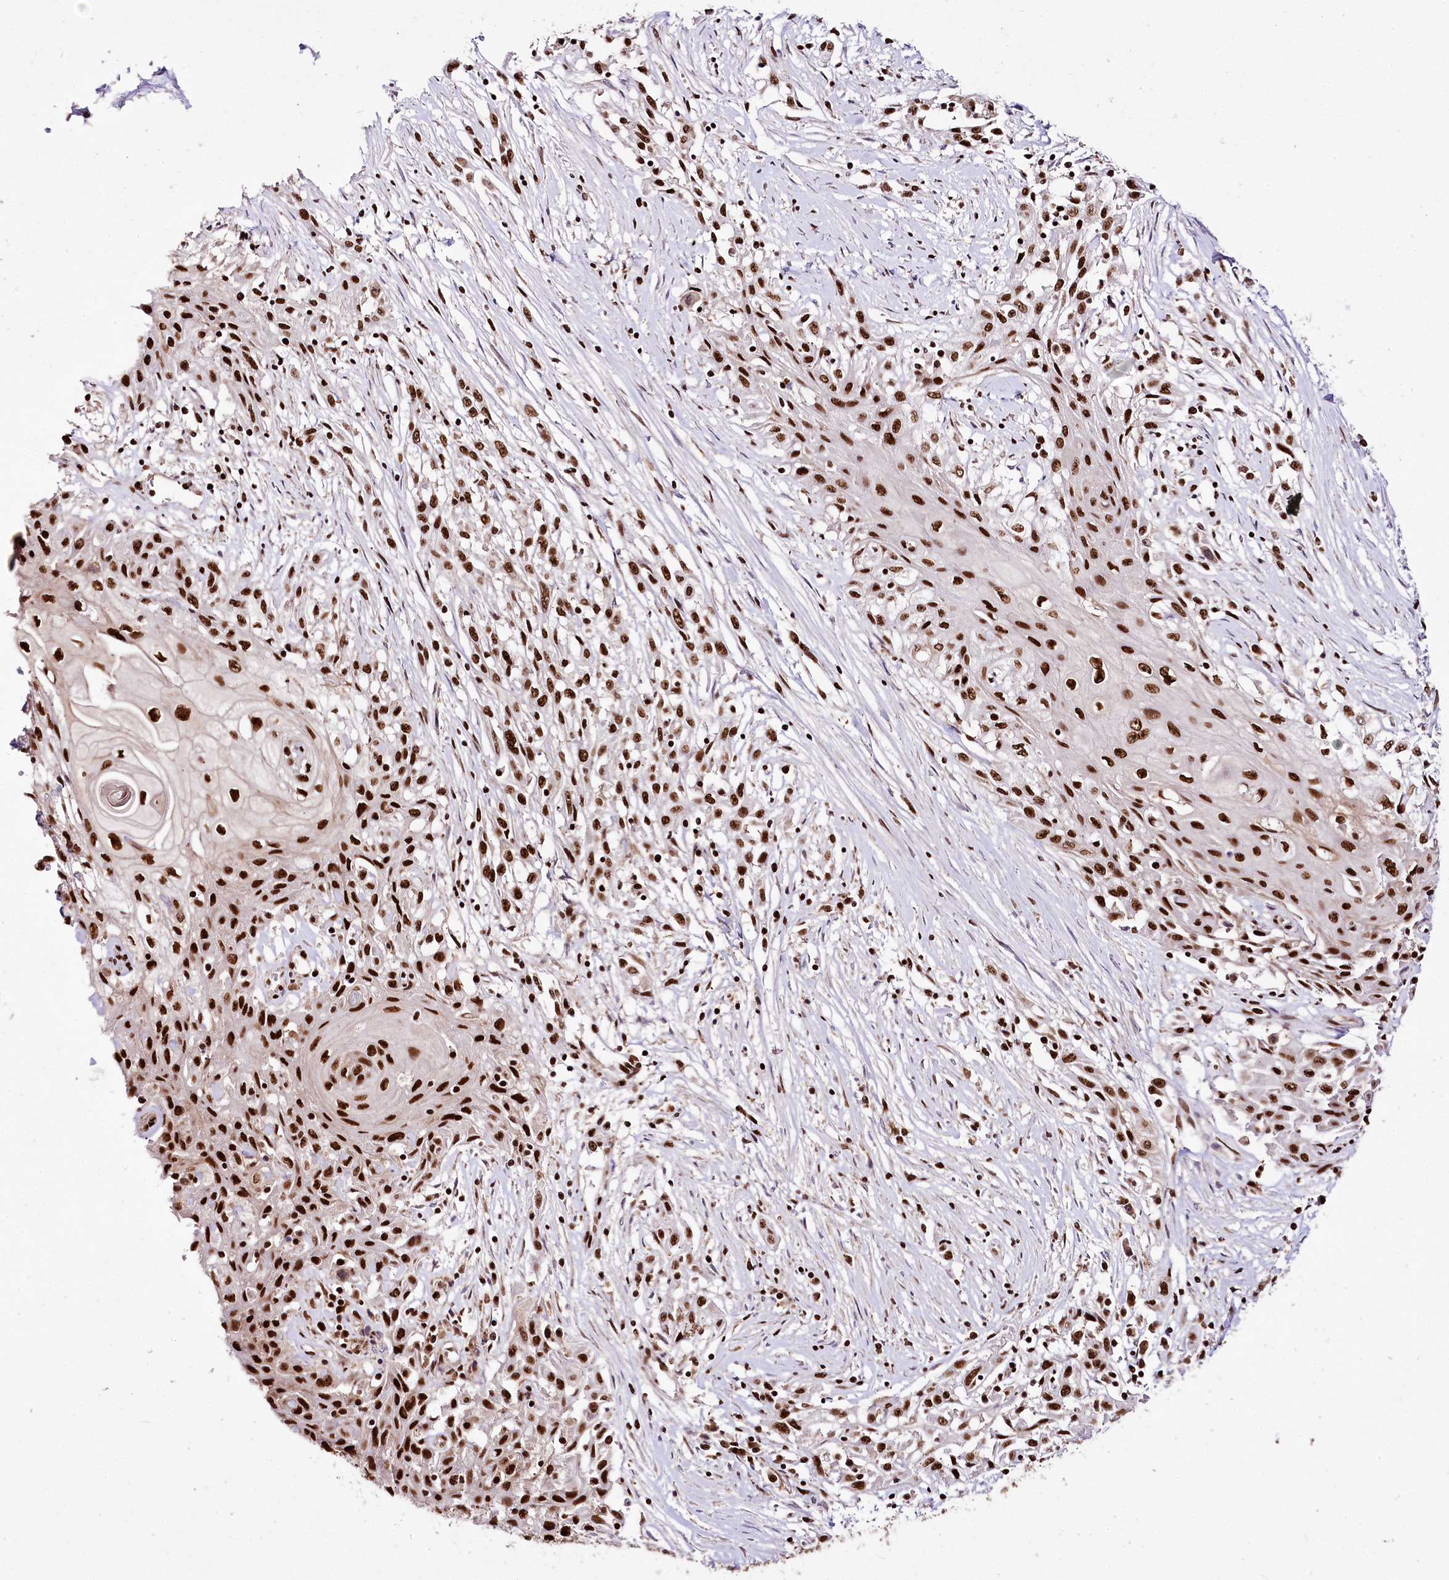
{"staining": {"intensity": "strong", "quantity": ">75%", "location": "nuclear"}, "tissue": "skin cancer", "cell_type": "Tumor cells", "image_type": "cancer", "snomed": [{"axis": "morphology", "description": "Squamous cell carcinoma, NOS"}, {"axis": "morphology", "description": "Squamous cell carcinoma, metastatic, NOS"}, {"axis": "topography", "description": "Skin"}, {"axis": "topography", "description": "Lymph node"}], "caption": "Protein positivity by immunohistochemistry (IHC) displays strong nuclear staining in approximately >75% of tumor cells in skin cancer.", "gene": "SMARCE1", "patient": {"sex": "male", "age": 75}}